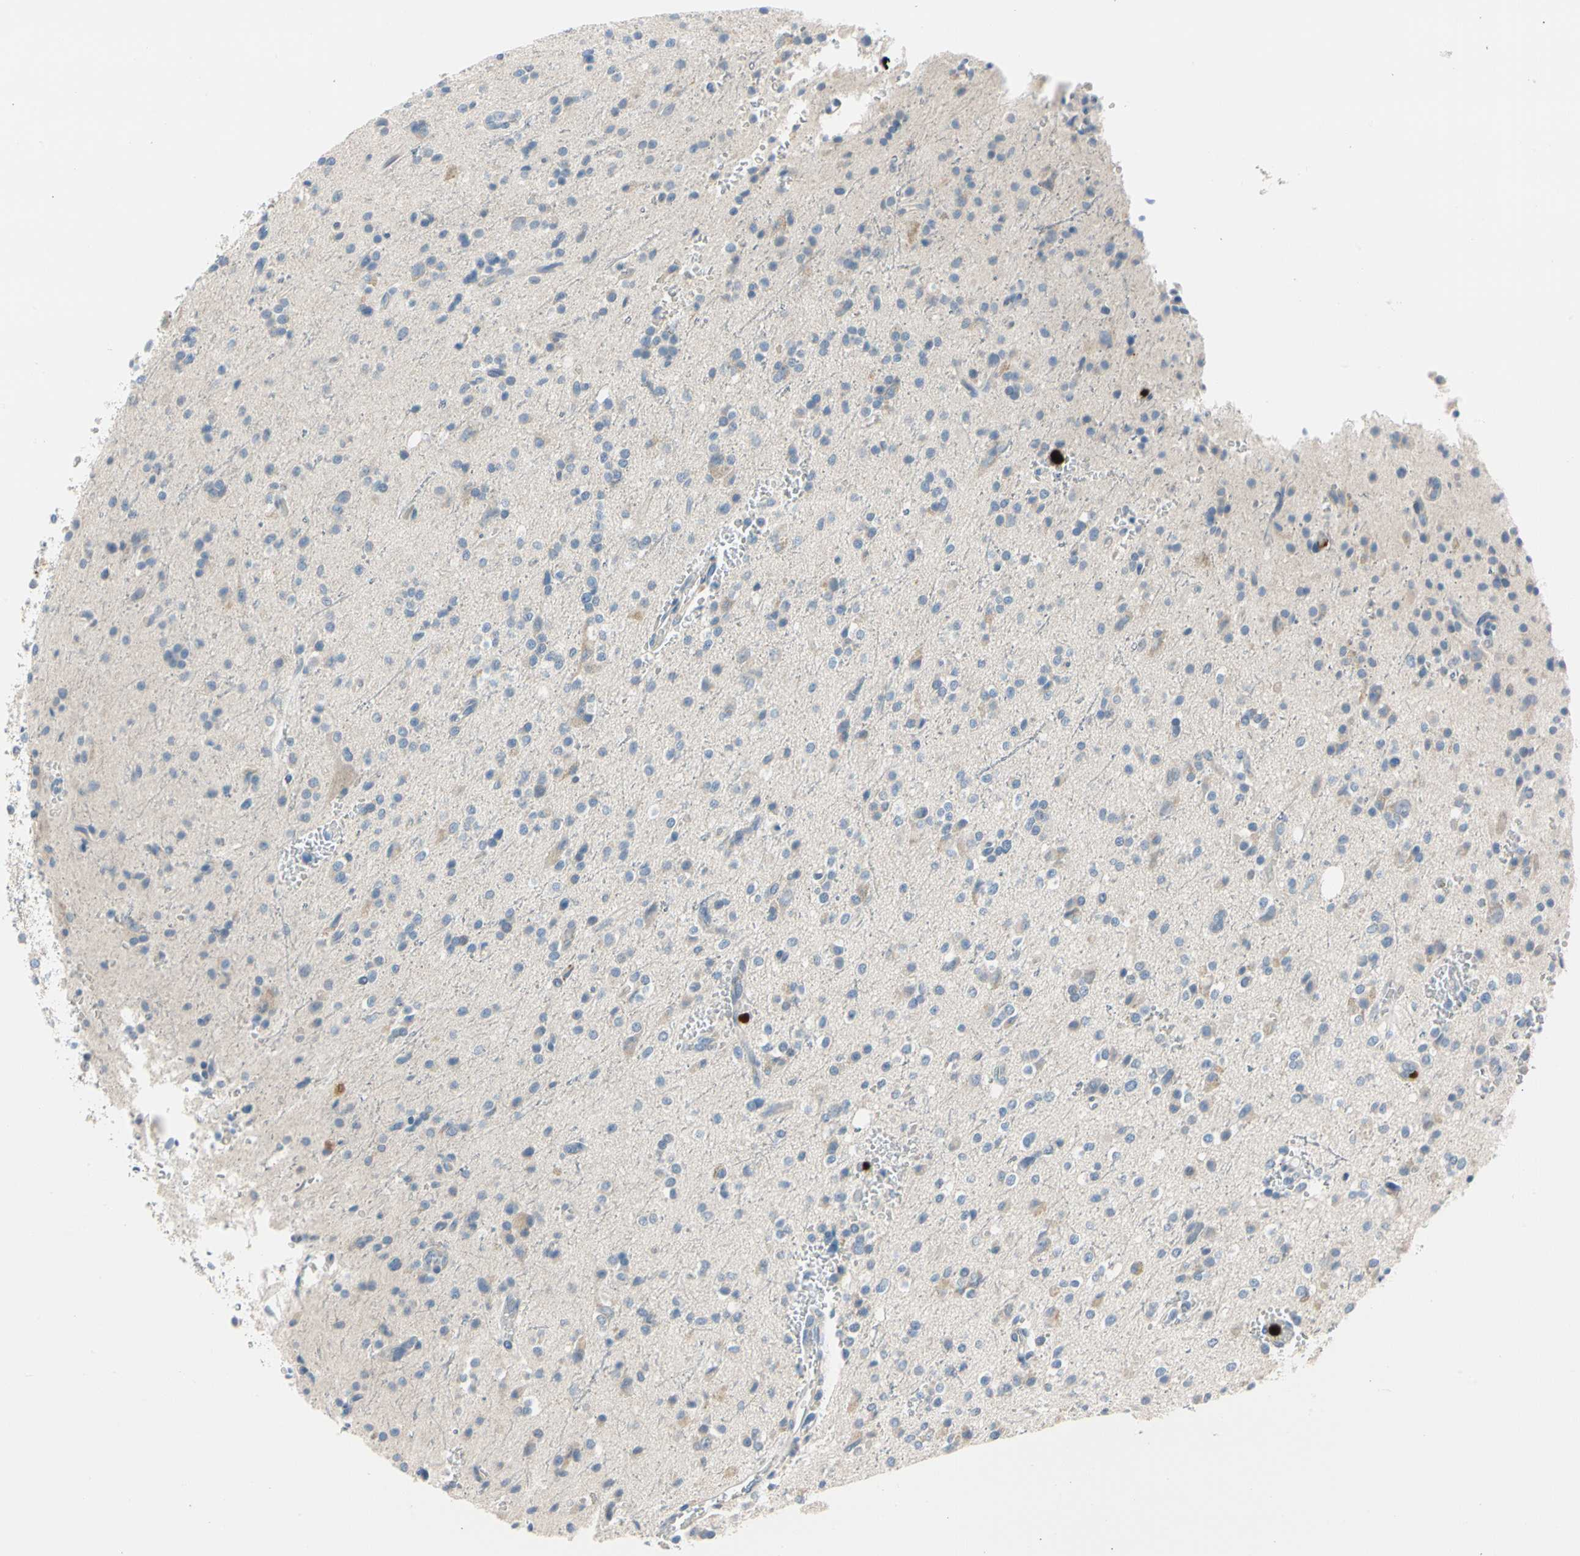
{"staining": {"intensity": "weak", "quantity": "<25%", "location": "cytoplasmic/membranous"}, "tissue": "glioma", "cell_type": "Tumor cells", "image_type": "cancer", "snomed": [{"axis": "morphology", "description": "Glioma, malignant, High grade"}, {"axis": "topography", "description": "Brain"}], "caption": "Glioma was stained to show a protein in brown. There is no significant expression in tumor cells. (Immunohistochemistry (ihc), brightfield microscopy, high magnification).", "gene": "TRAF5", "patient": {"sex": "male", "age": 47}}